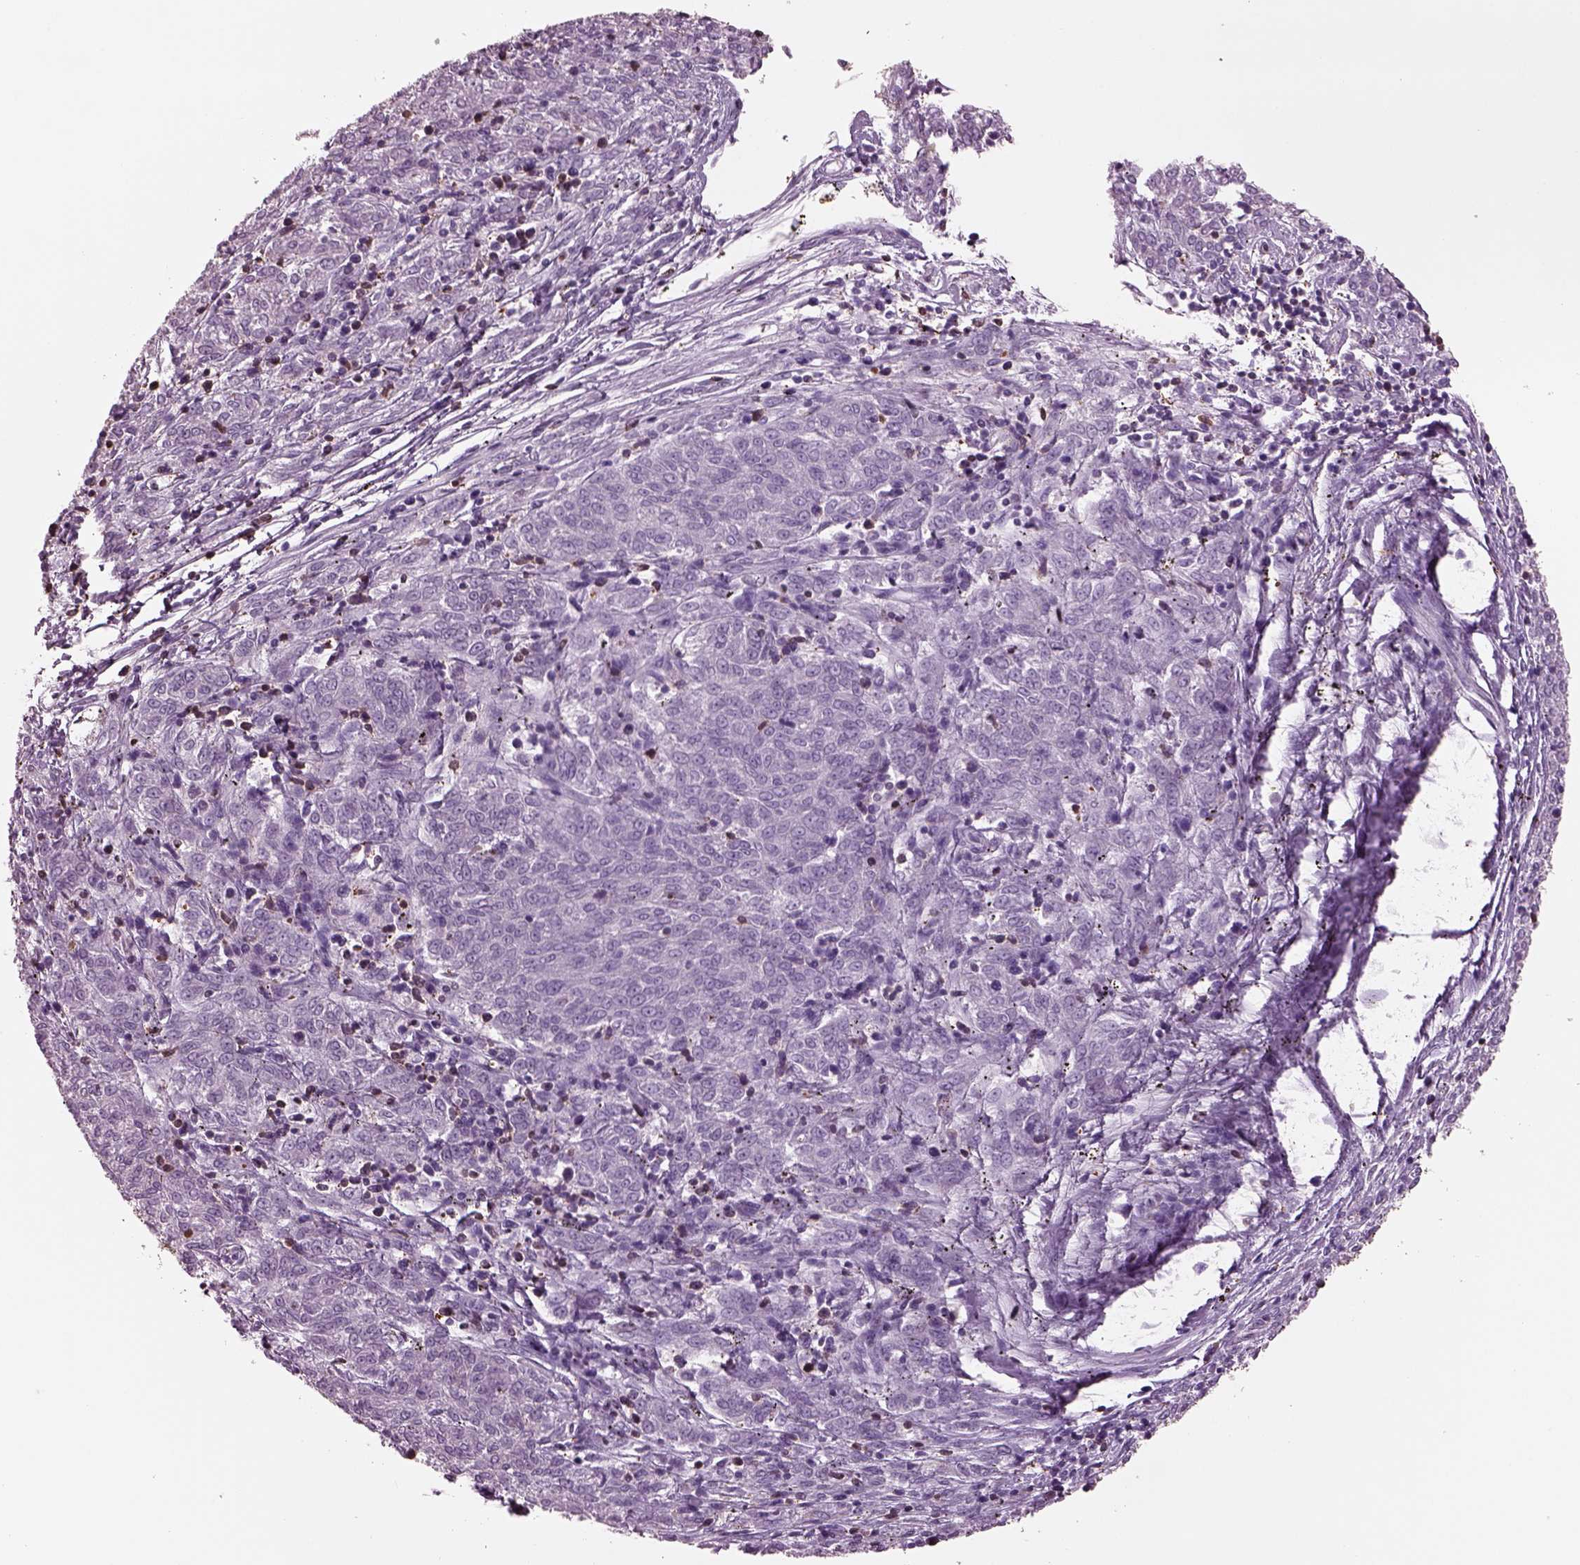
{"staining": {"intensity": "negative", "quantity": "none", "location": "none"}, "tissue": "melanoma", "cell_type": "Tumor cells", "image_type": "cancer", "snomed": [{"axis": "morphology", "description": "Malignant melanoma, NOS"}, {"axis": "topography", "description": "Skin"}], "caption": "IHC image of malignant melanoma stained for a protein (brown), which exhibits no expression in tumor cells. The staining is performed using DAB (3,3'-diaminobenzidine) brown chromogen with nuclei counter-stained in using hematoxylin.", "gene": "IL31RA", "patient": {"sex": "female", "age": 72}}